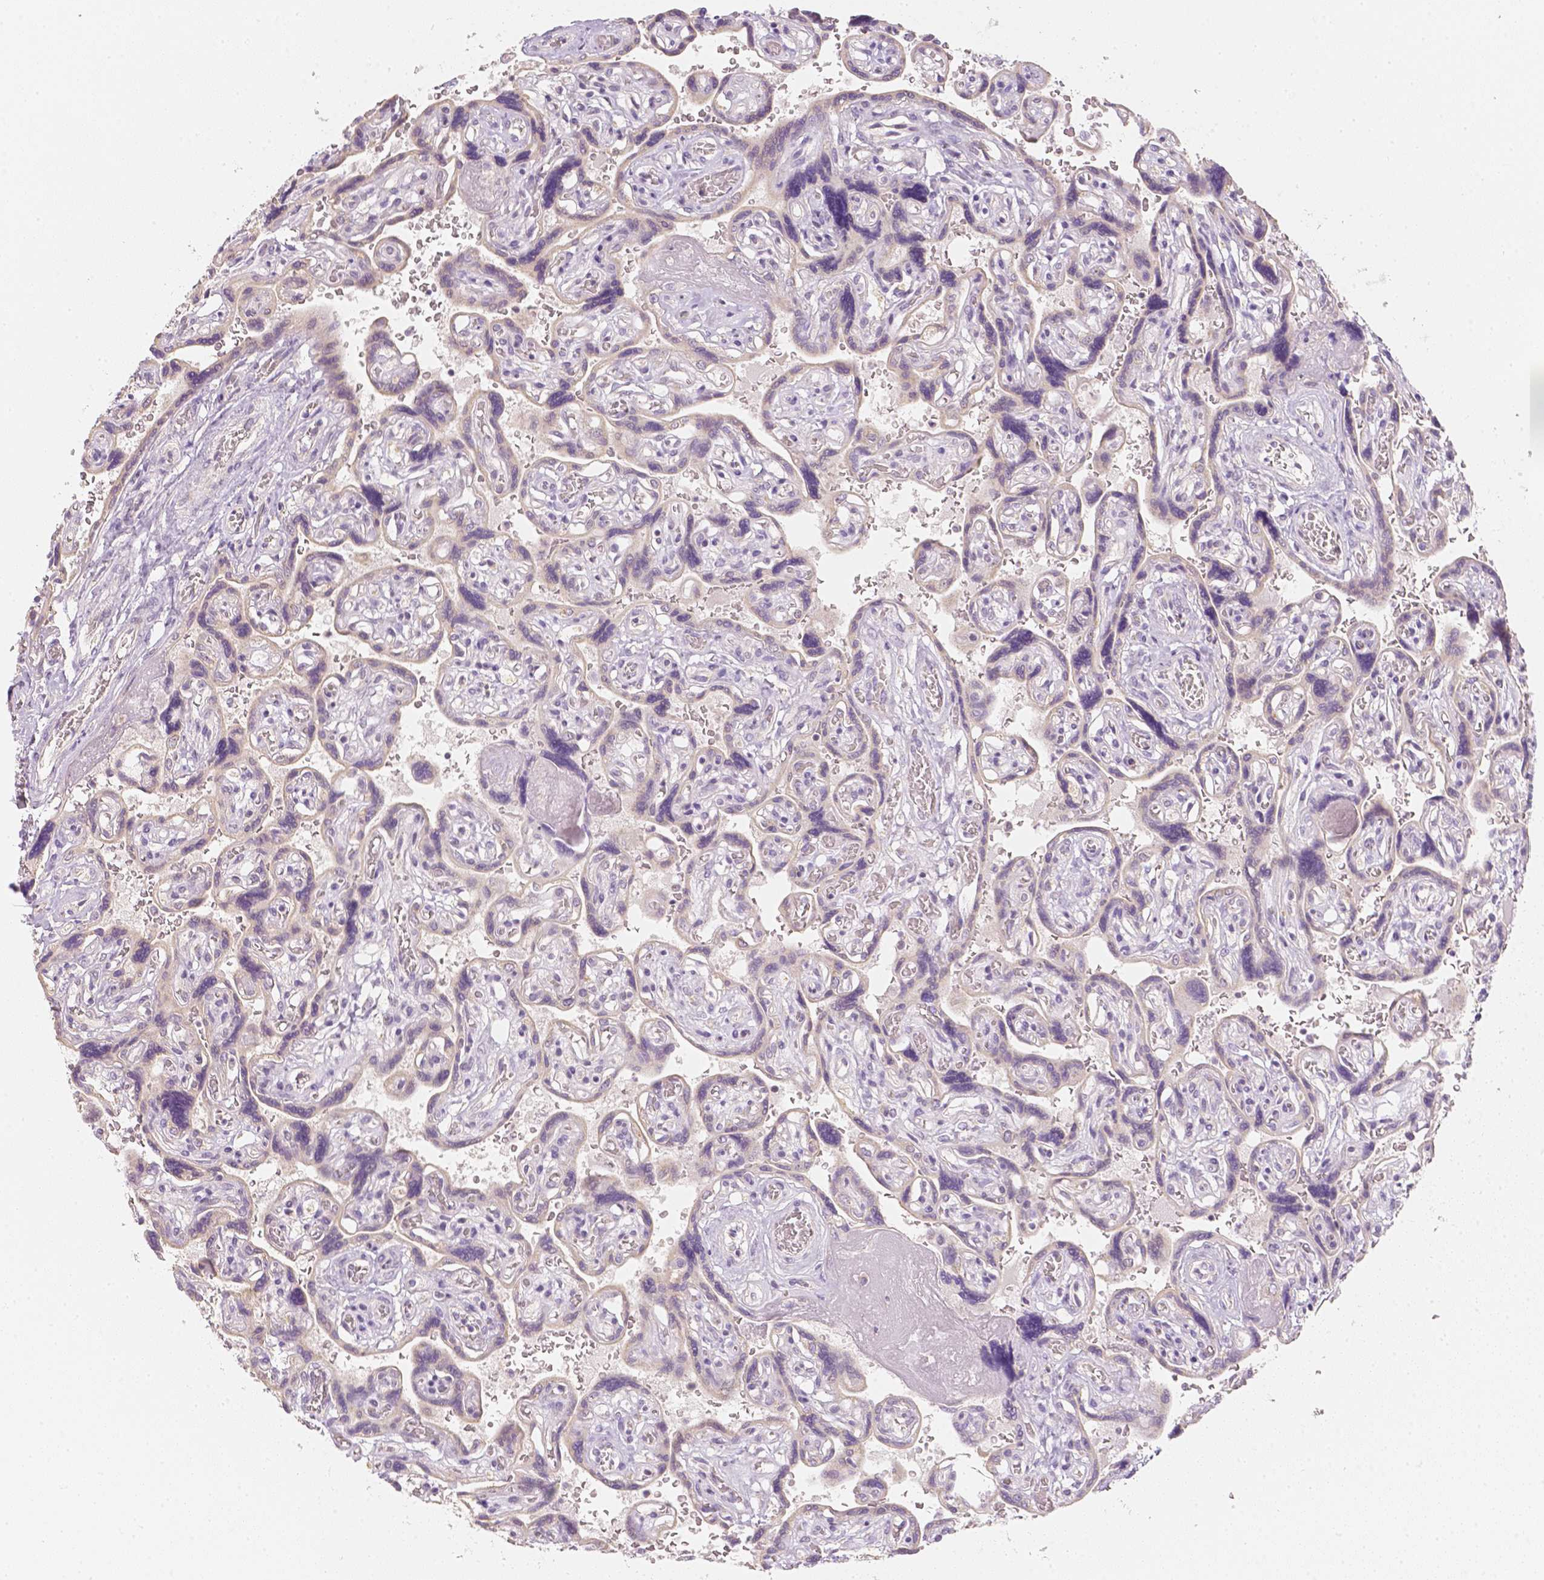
{"staining": {"intensity": "negative", "quantity": "none", "location": "none"}, "tissue": "placenta", "cell_type": "Decidual cells", "image_type": "normal", "snomed": [{"axis": "morphology", "description": "Normal tissue, NOS"}, {"axis": "topography", "description": "Placenta"}], "caption": "The IHC photomicrograph has no significant staining in decidual cells of placenta.", "gene": "NVL", "patient": {"sex": "female", "age": 32}}